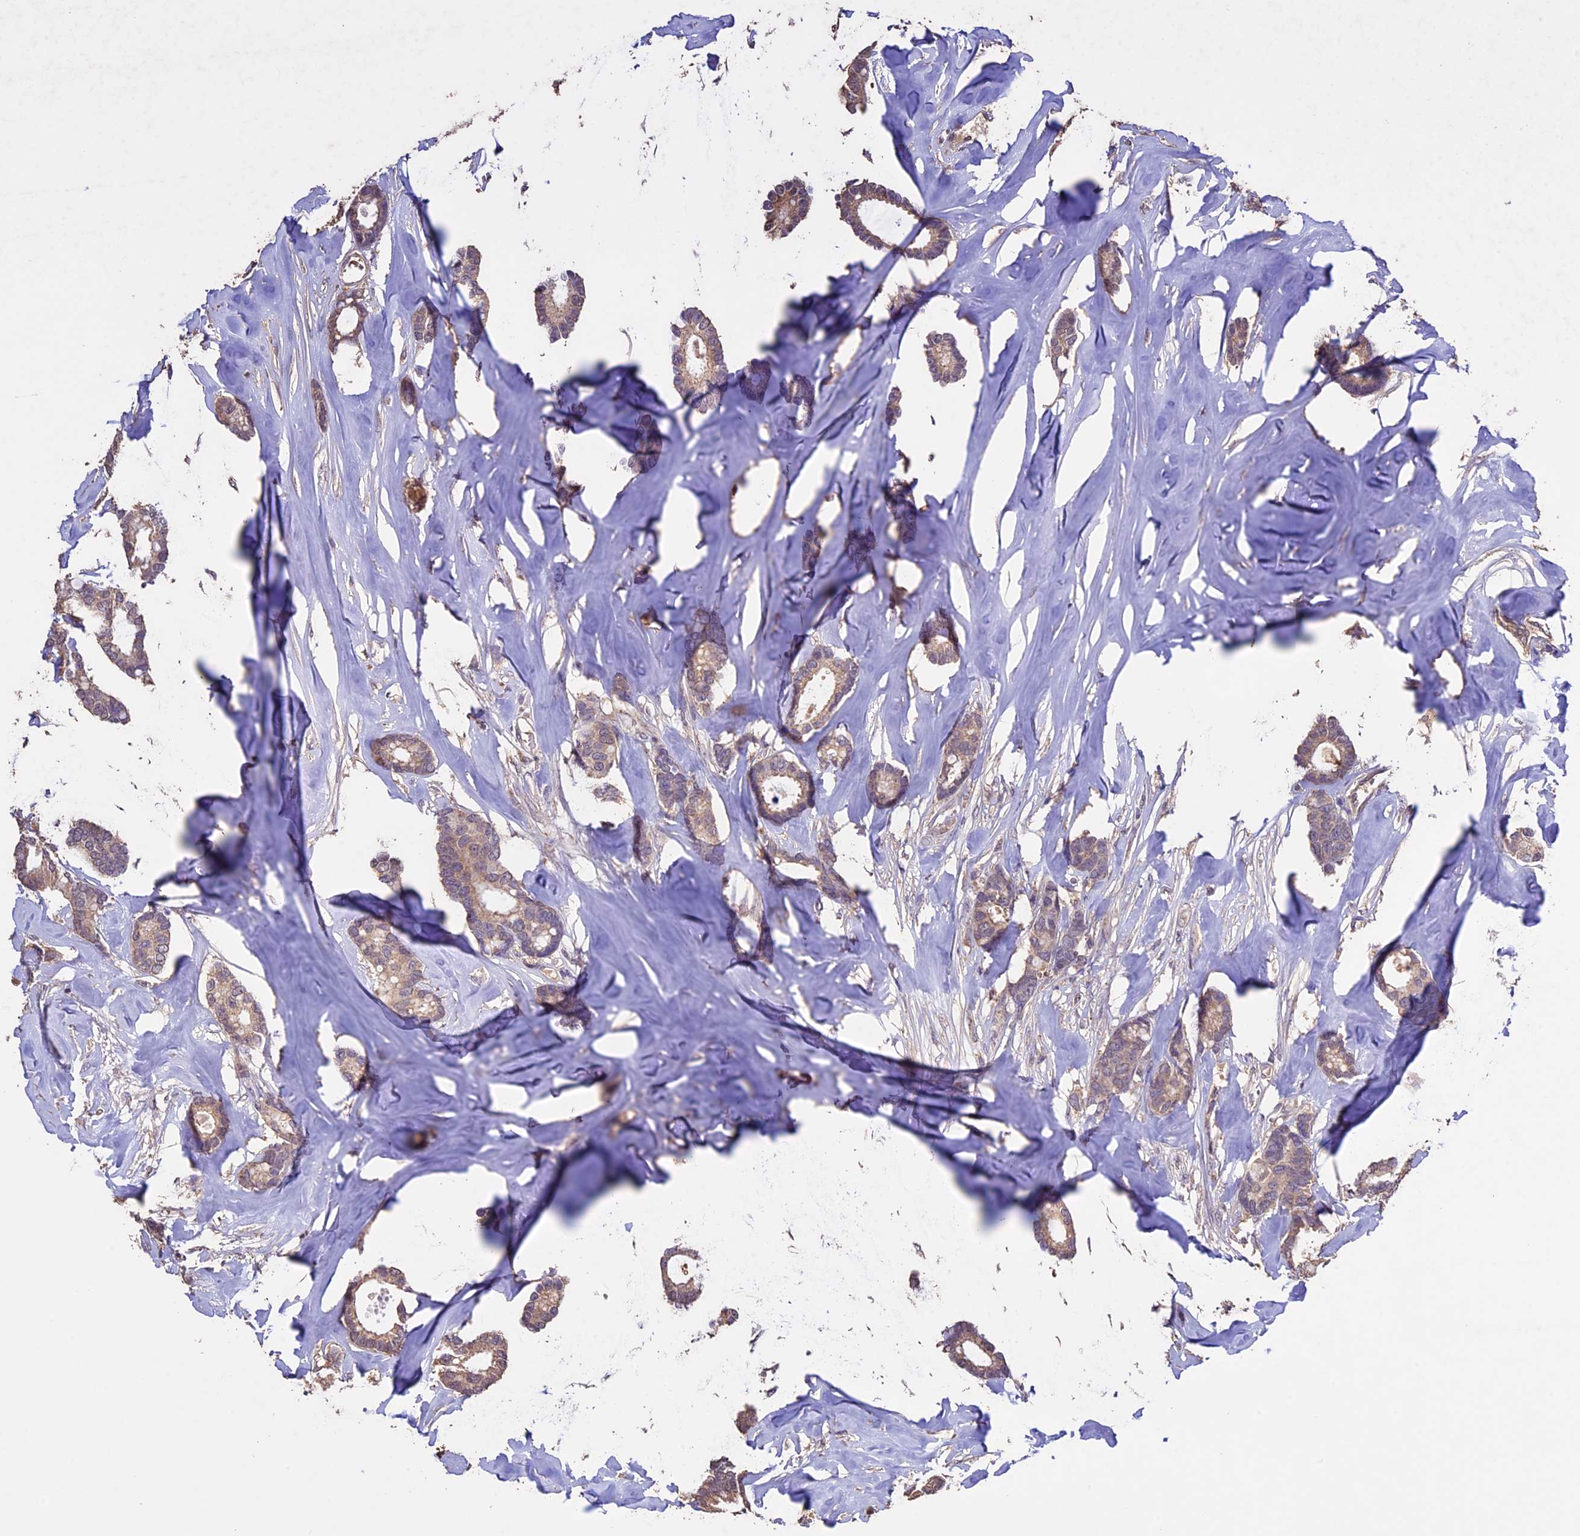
{"staining": {"intensity": "weak", "quantity": ">75%", "location": "cytoplasmic/membranous"}, "tissue": "breast cancer", "cell_type": "Tumor cells", "image_type": "cancer", "snomed": [{"axis": "morphology", "description": "Duct carcinoma"}, {"axis": "topography", "description": "Breast"}], "caption": "Breast infiltrating ductal carcinoma was stained to show a protein in brown. There is low levels of weak cytoplasmic/membranous positivity in about >75% of tumor cells.", "gene": "DIS3L", "patient": {"sex": "female", "age": 87}}